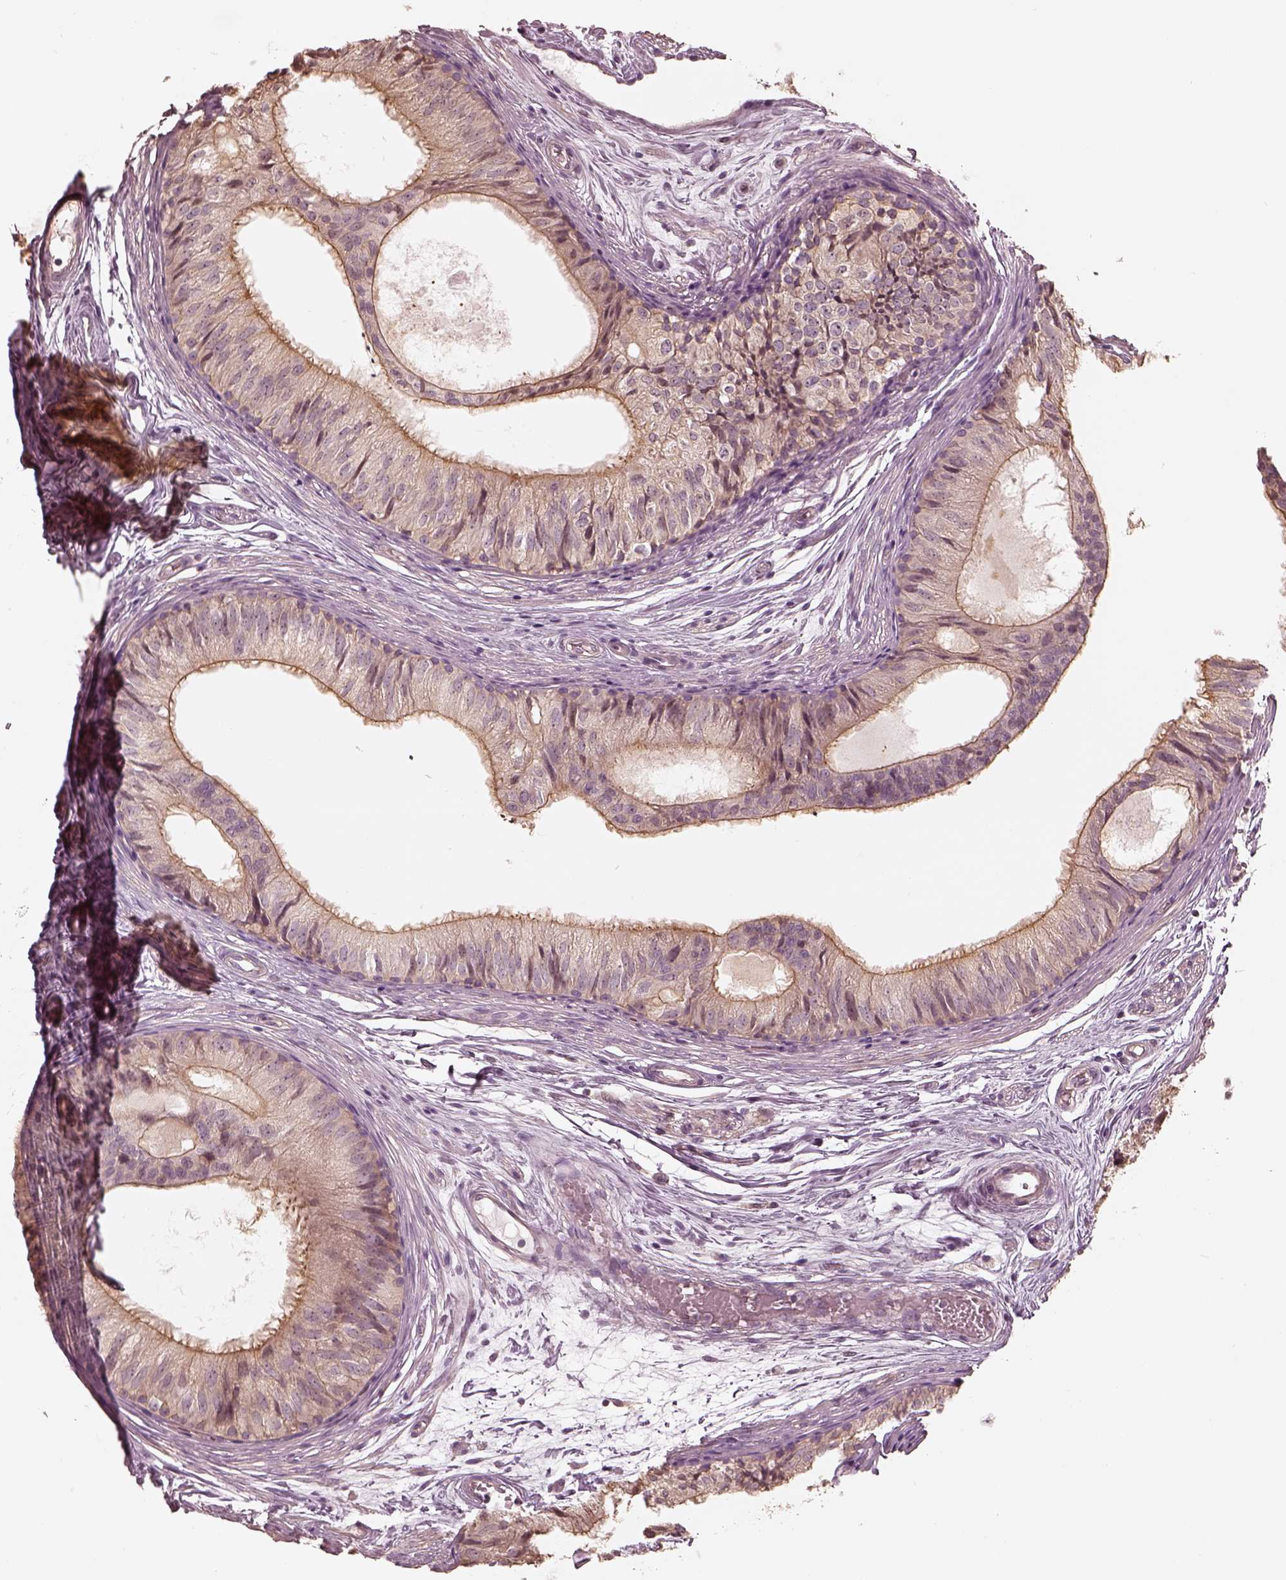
{"staining": {"intensity": "weak", "quantity": ">75%", "location": "cytoplasmic/membranous"}, "tissue": "epididymis", "cell_type": "Glandular cells", "image_type": "normal", "snomed": [{"axis": "morphology", "description": "Normal tissue, NOS"}, {"axis": "topography", "description": "Epididymis"}], "caption": "Immunohistochemical staining of unremarkable epididymis shows low levels of weak cytoplasmic/membranous staining in approximately >75% of glandular cells. The protein of interest is shown in brown color, while the nuclei are stained blue.", "gene": "KIF5C", "patient": {"sex": "male", "age": 25}}